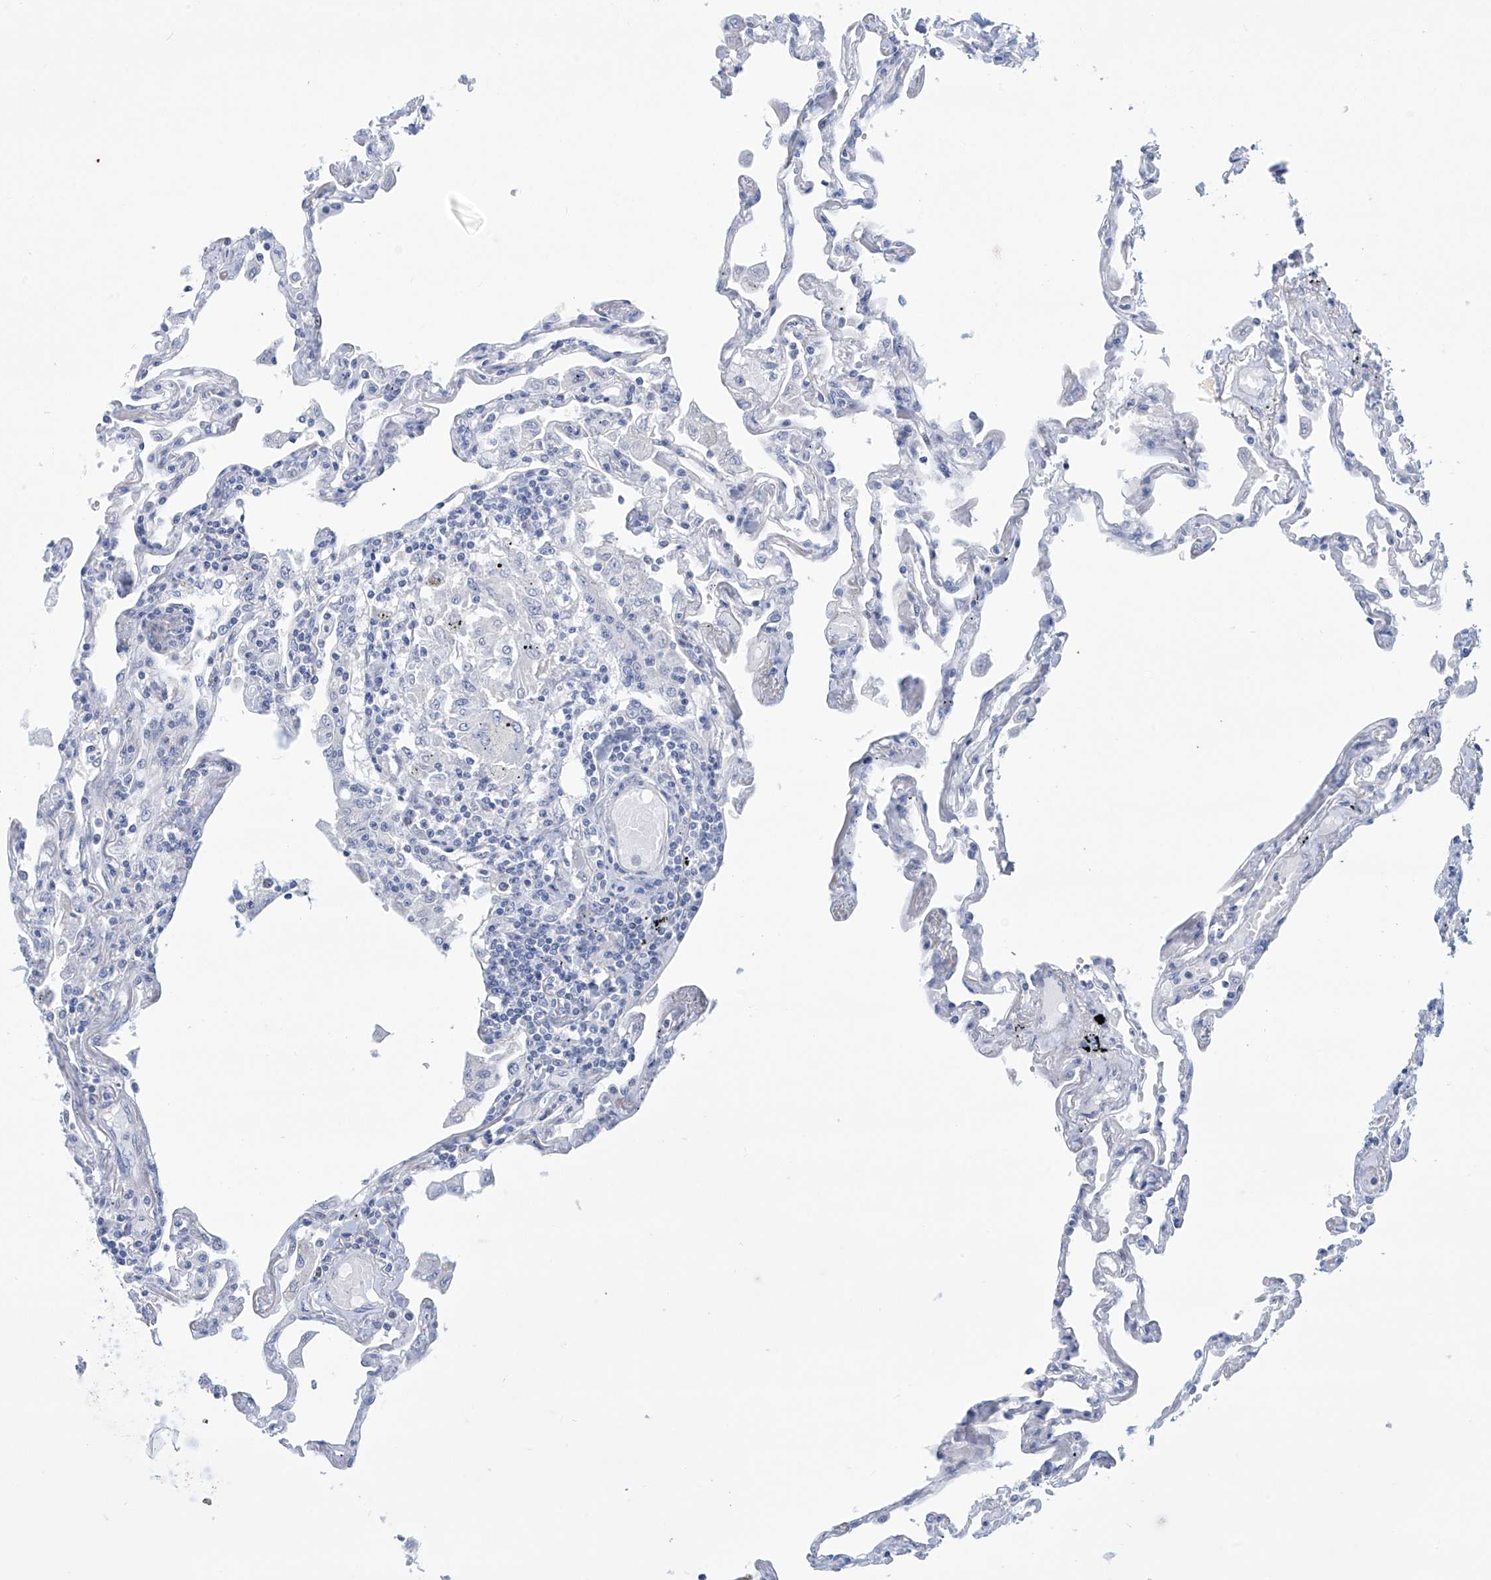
{"staining": {"intensity": "negative", "quantity": "none", "location": "none"}, "tissue": "lung", "cell_type": "Alveolar cells", "image_type": "normal", "snomed": [{"axis": "morphology", "description": "Normal tissue, NOS"}, {"axis": "topography", "description": "Lung"}], "caption": "Immunohistochemistry of benign lung displays no staining in alveolar cells.", "gene": "SLC35A5", "patient": {"sex": "female", "age": 67}}